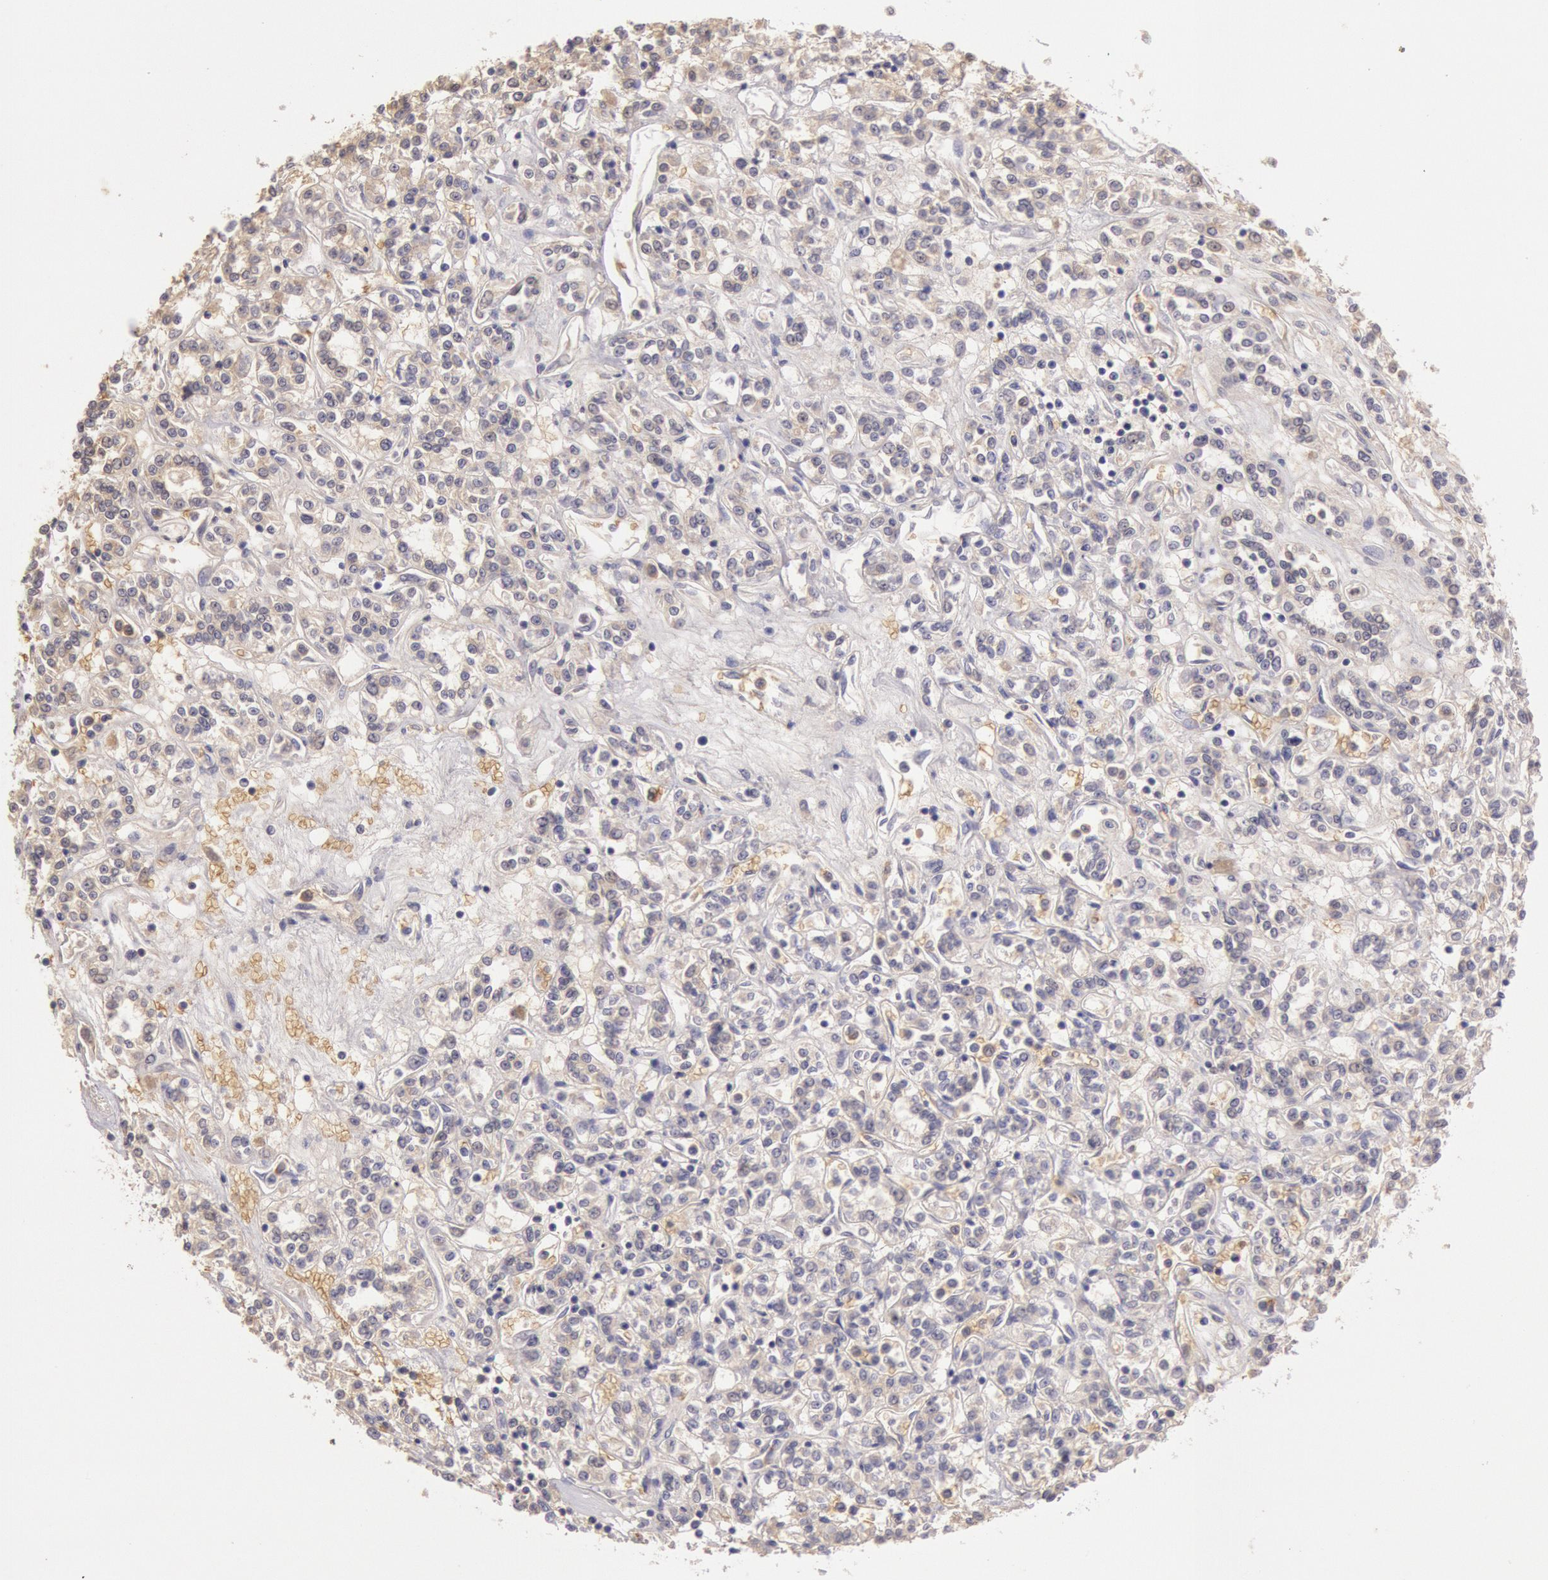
{"staining": {"intensity": "negative", "quantity": "none", "location": "none"}, "tissue": "renal cancer", "cell_type": "Tumor cells", "image_type": "cancer", "snomed": [{"axis": "morphology", "description": "Adenocarcinoma, NOS"}, {"axis": "topography", "description": "Kidney"}], "caption": "Tumor cells show no significant expression in renal cancer (adenocarcinoma).", "gene": "C1R", "patient": {"sex": "female", "age": 76}}